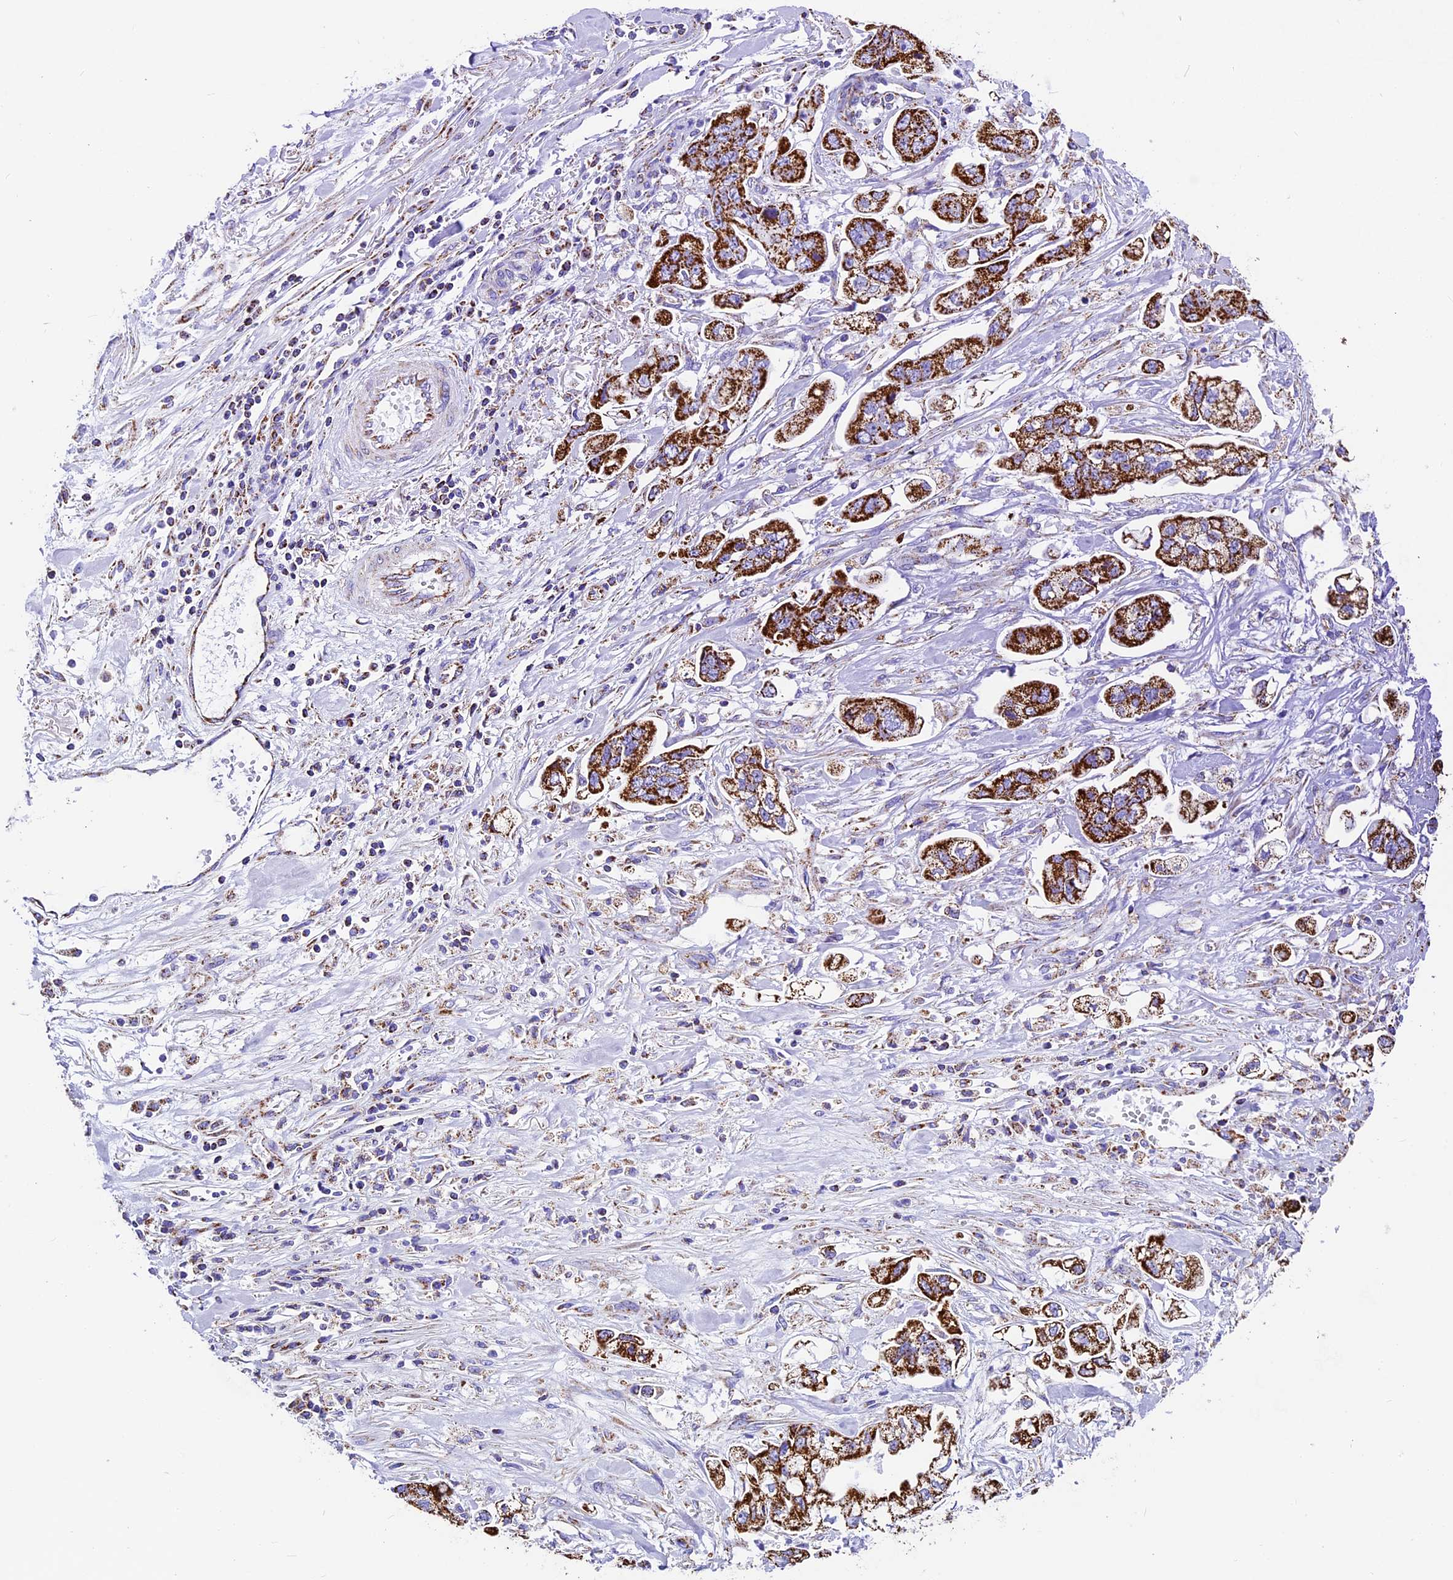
{"staining": {"intensity": "strong", "quantity": ">75%", "location": "cytoplasmic/membranous"}, "tissue": "stomach cancer", "cell_type": "Tumor cells", "image_type": "cancer", "snomed": [{"axis": "morphology", "description": "Adenocarcinoma, NOS"}, {"axis": "topography", "description": "Stomach"}], "caption": "Stomach adenocarcinoma was stained to show a protein in brown. There is high levels of strong cytoplasmic/membranous expression in approximately >75% of tumor cells.", "gene": "DCAF5", "patient": {"sex": "male", "age": 62}}